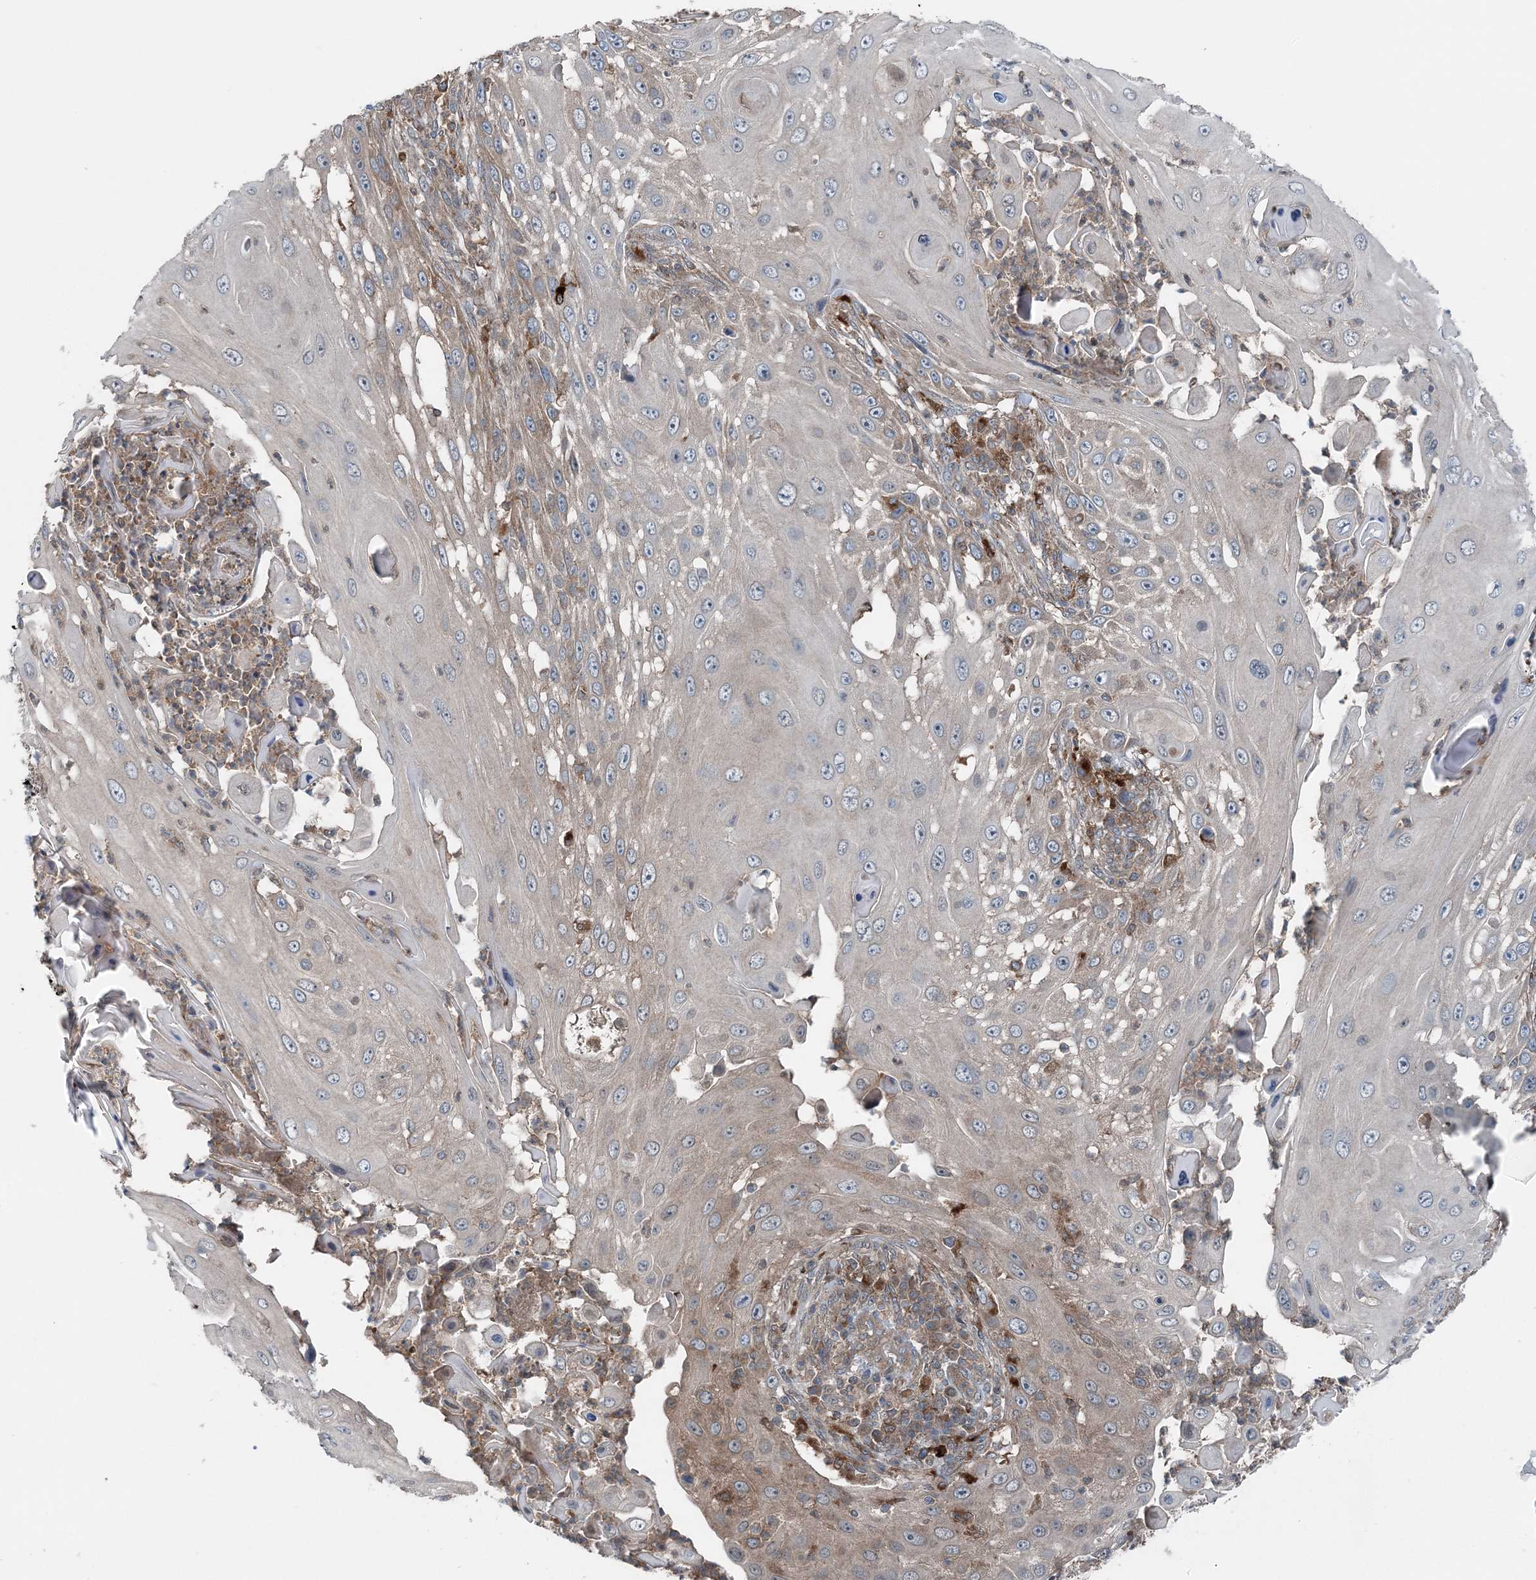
{"staining": {"intensity": "weak", "quantity": "<25%", "location": "cytoplasmic/membranous"}, "tissue": "skin cancer", "cell_type": "Tumor cells", "image_type": "cancer", "snomed": [{"axis": "morphology", "description": "Squamous cell carcinoma, NOS"}, {"axis": "topography", "description": "Skin"}], "caption": "Human skin cancer stained for a protein using IHC displays no positivity in tumor cells.", "gene": "ASNSD1", "patient": {"sex": "female", "age": 44}}